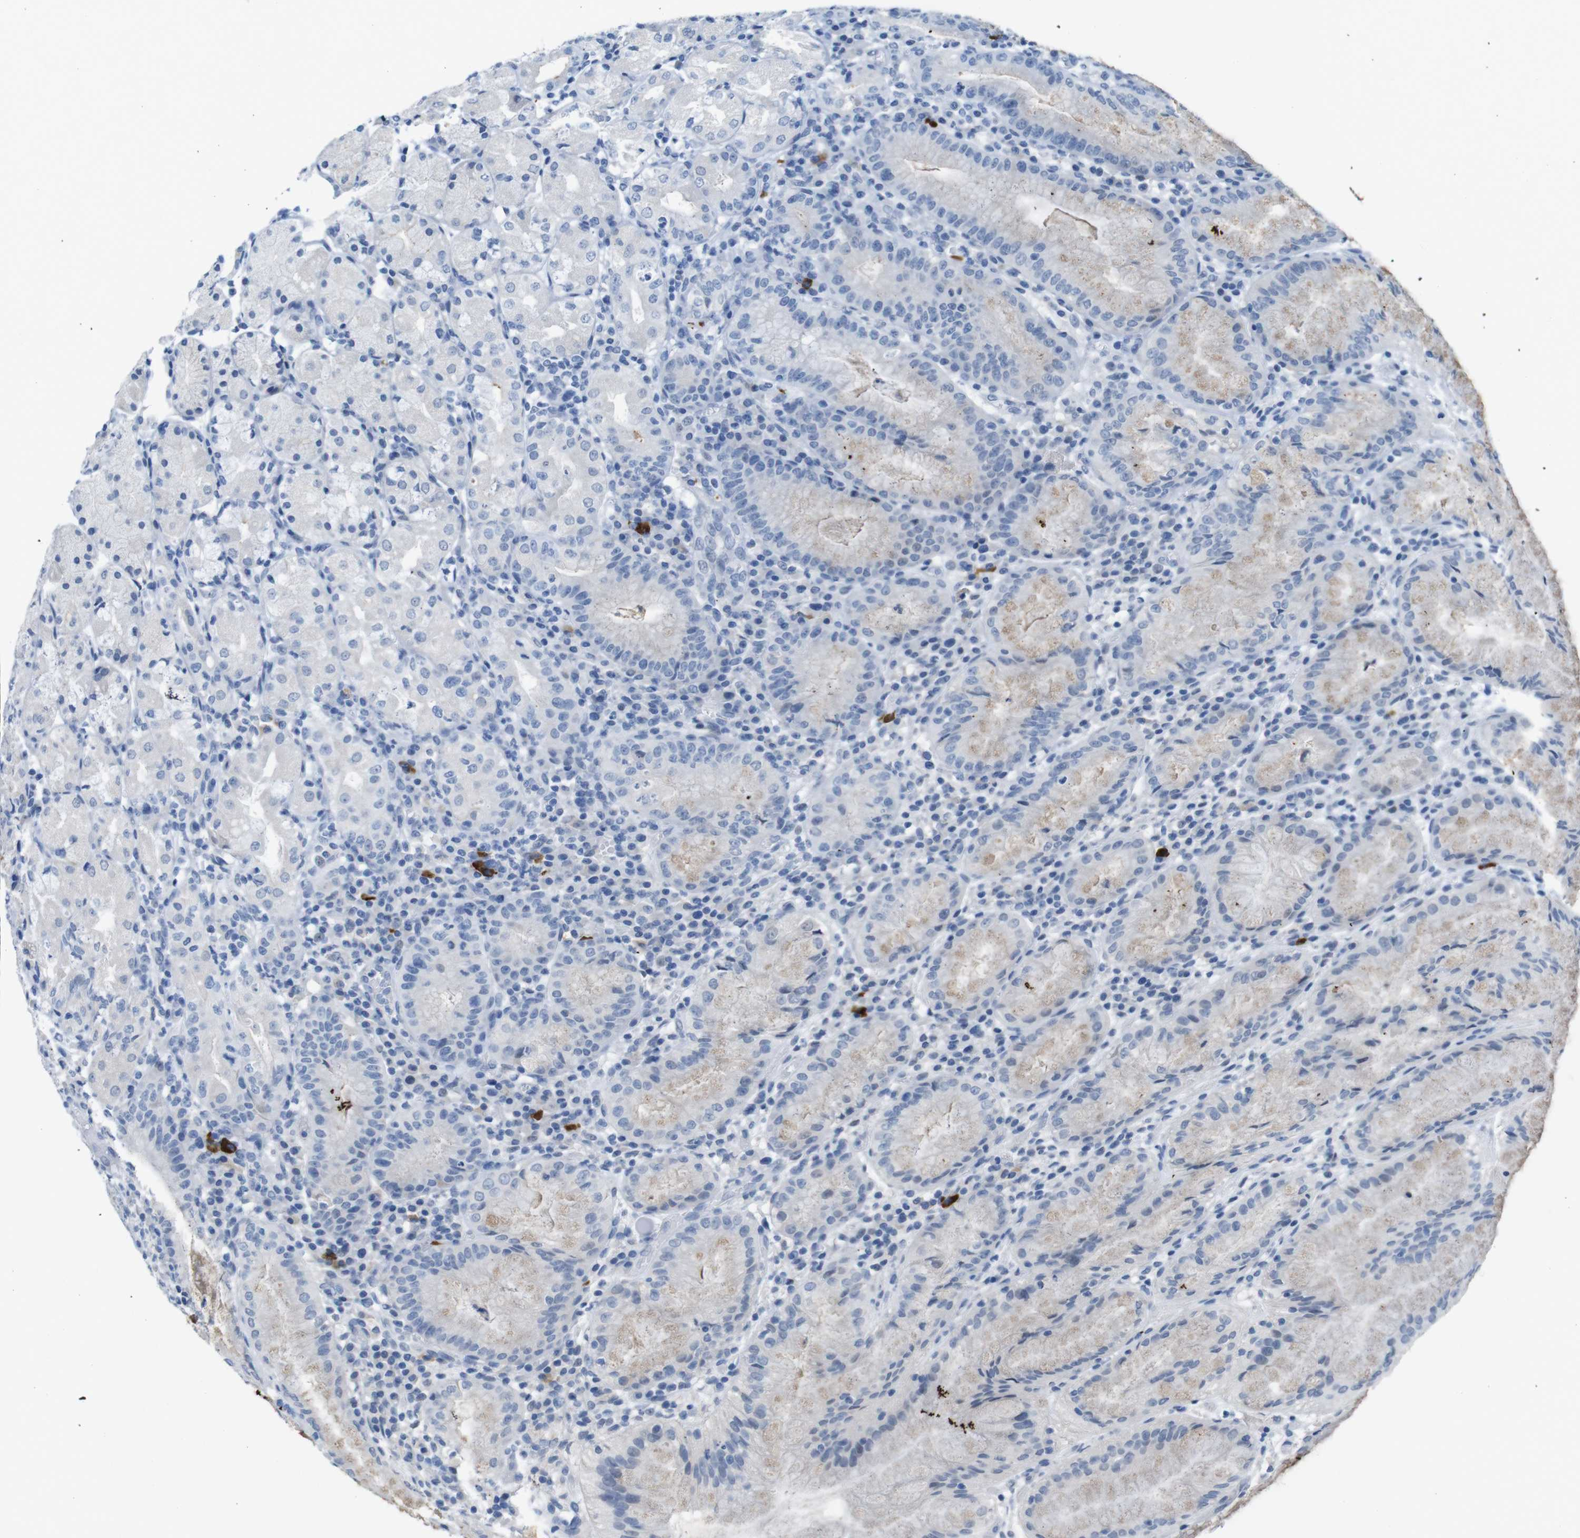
{"staining": {"intensity": "negative", "quantity": "none", "location": "none"}, "tissue": "stomach", "cell_type": "Glandular cells", "image_type": "normal", "snomed": [{"axis": "morphology", "description": "Normal tissue, NOS"}, {"axis": "topography", "description": "Stomach"}, {"axis": "topography", "description": "Stomach, lower"}], "caption": "The immunohistochemistry (IHC) photomicrograph has no significant expression in glandular cells of stomach. Brightfield microscopy of immunohistochemistry (IHC) stained with DAB (brown) and hematoxylin (blue), captured at high magnification.", "gene": "OPN1SW", "patient": {"sex": "female", "age": 75}}